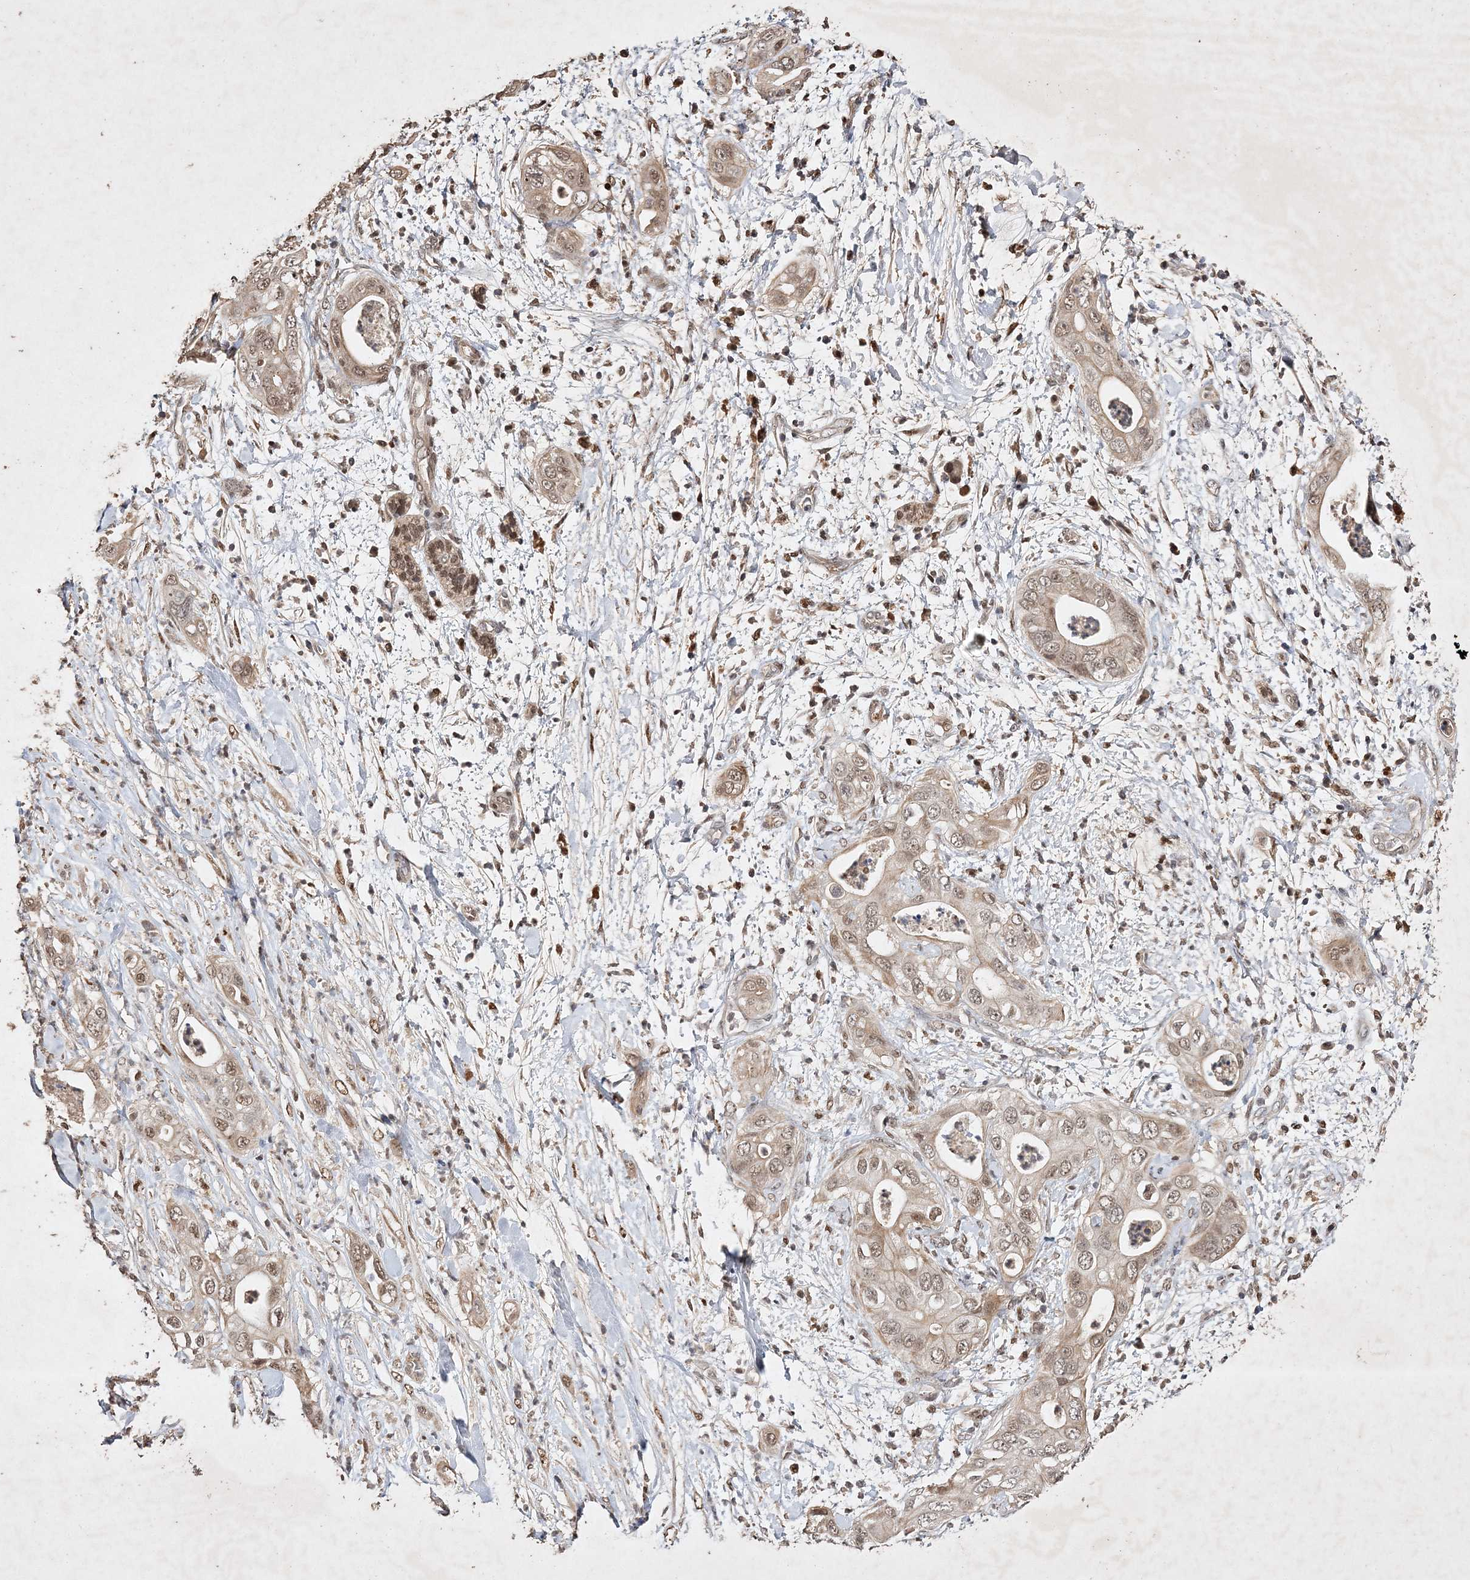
{"staining": {"intensity": "moderate", "quantity": ">75%", "location": "nuclear"}, "tissue": "pancreatic cancer", "cell_type": "Tumor cells", "image_type": "cancer", "snomed": [{"axis": "morphology", "description": "Adenocarcinoma, NOS"}, {"axis": "topography", "description": "Pancreas"}], "caption": "Tumor cells display medium levels of moderate nuclear positivity in about >75% of cells in pancreatic adenocarcinoma.", "gene": "C3orf38", "patient": {"sex": "female", "age": 78}}